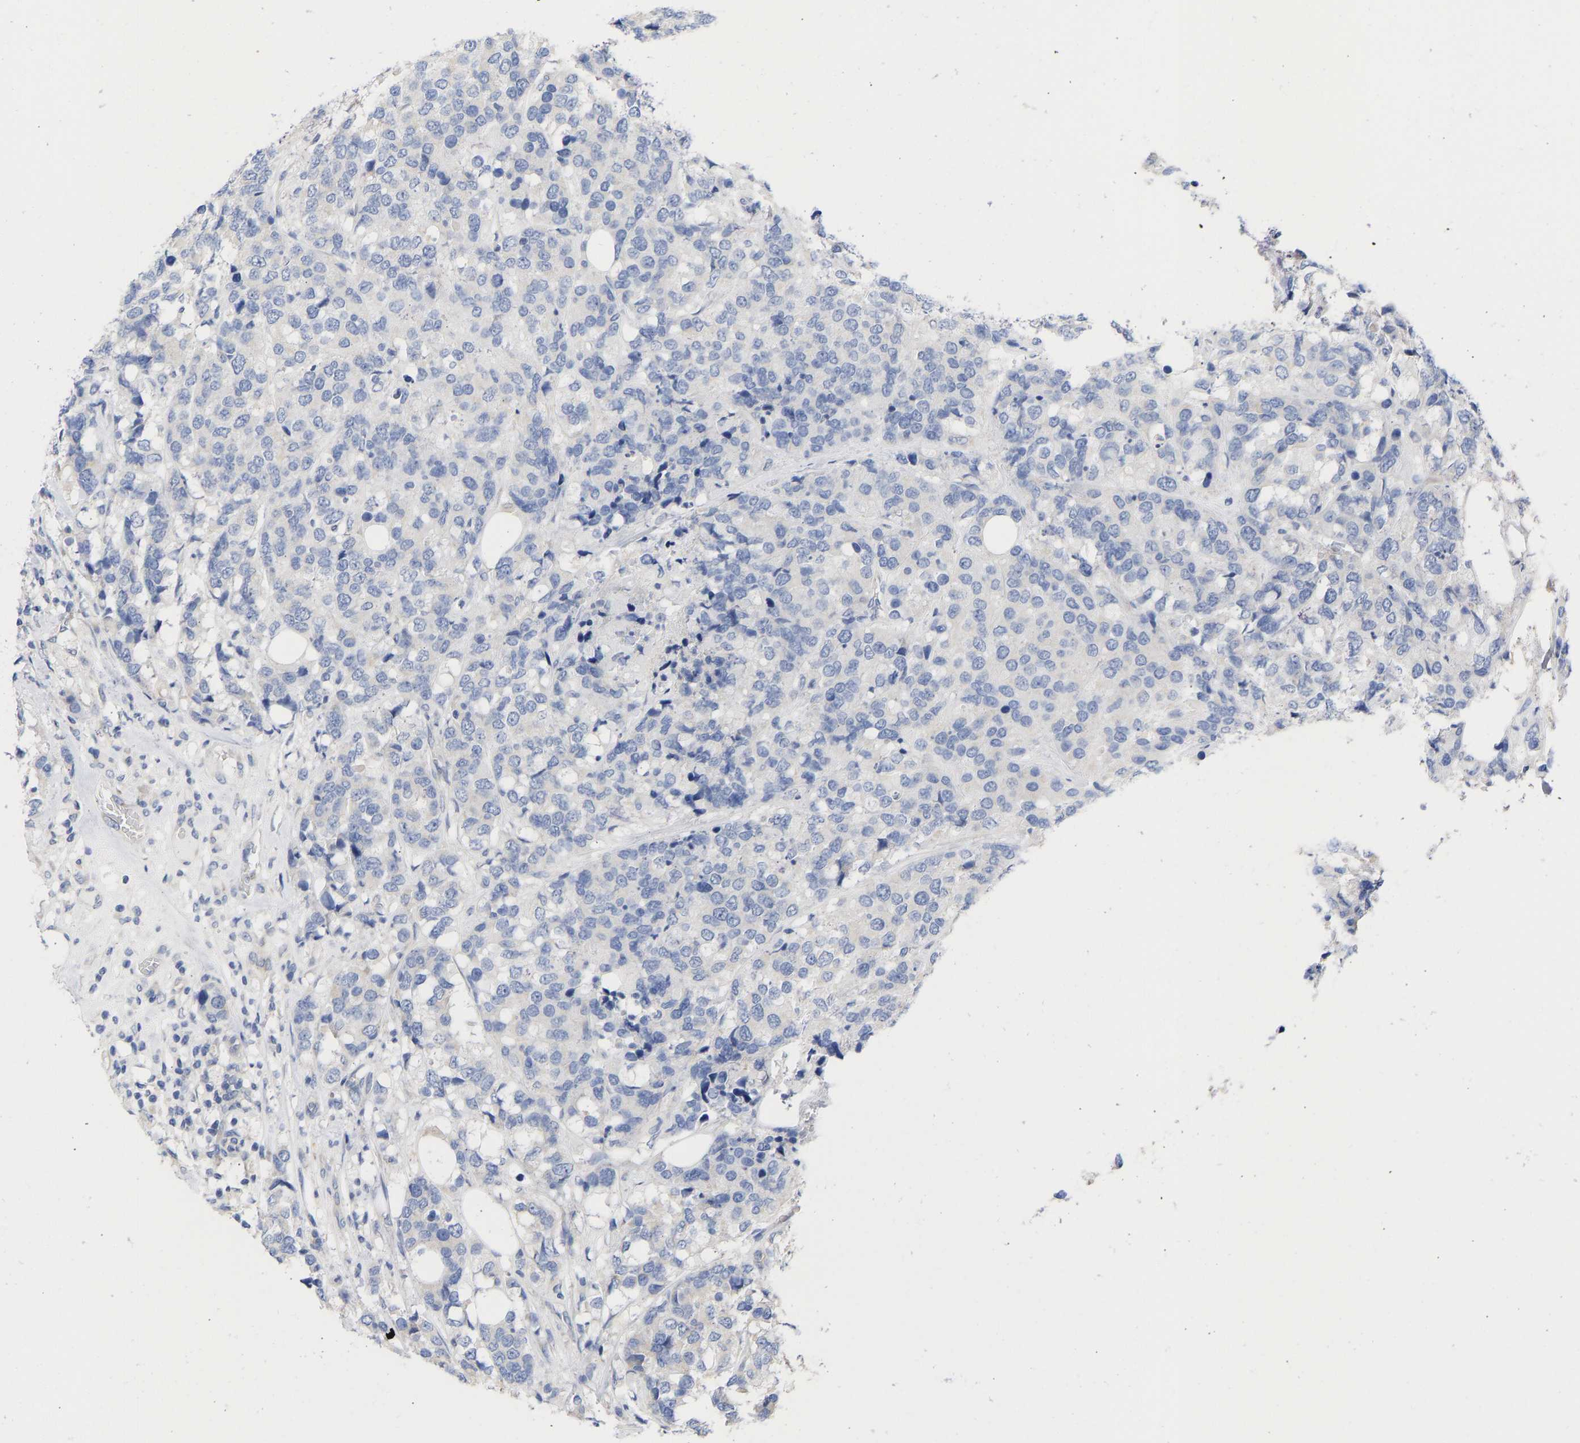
{"staining": {"intensity": "negative", "quantity": "none", "location": "none"}, "tissue": "breast cancer", "cell_type": "Tumor cells", "image_type": "cancer", "snomed": [{"axis": "morphology", "description": "Lobular carcinoma"}, {"axis": "topography", "description": "Breast"}], "caption": "DAB immunohistochemical staining of breast cancer (lobular carcinoma) reveals no significant expression in tumor cells.", "gene": "MAP2K3", "patient": {"sex": "female", "age": 59}}